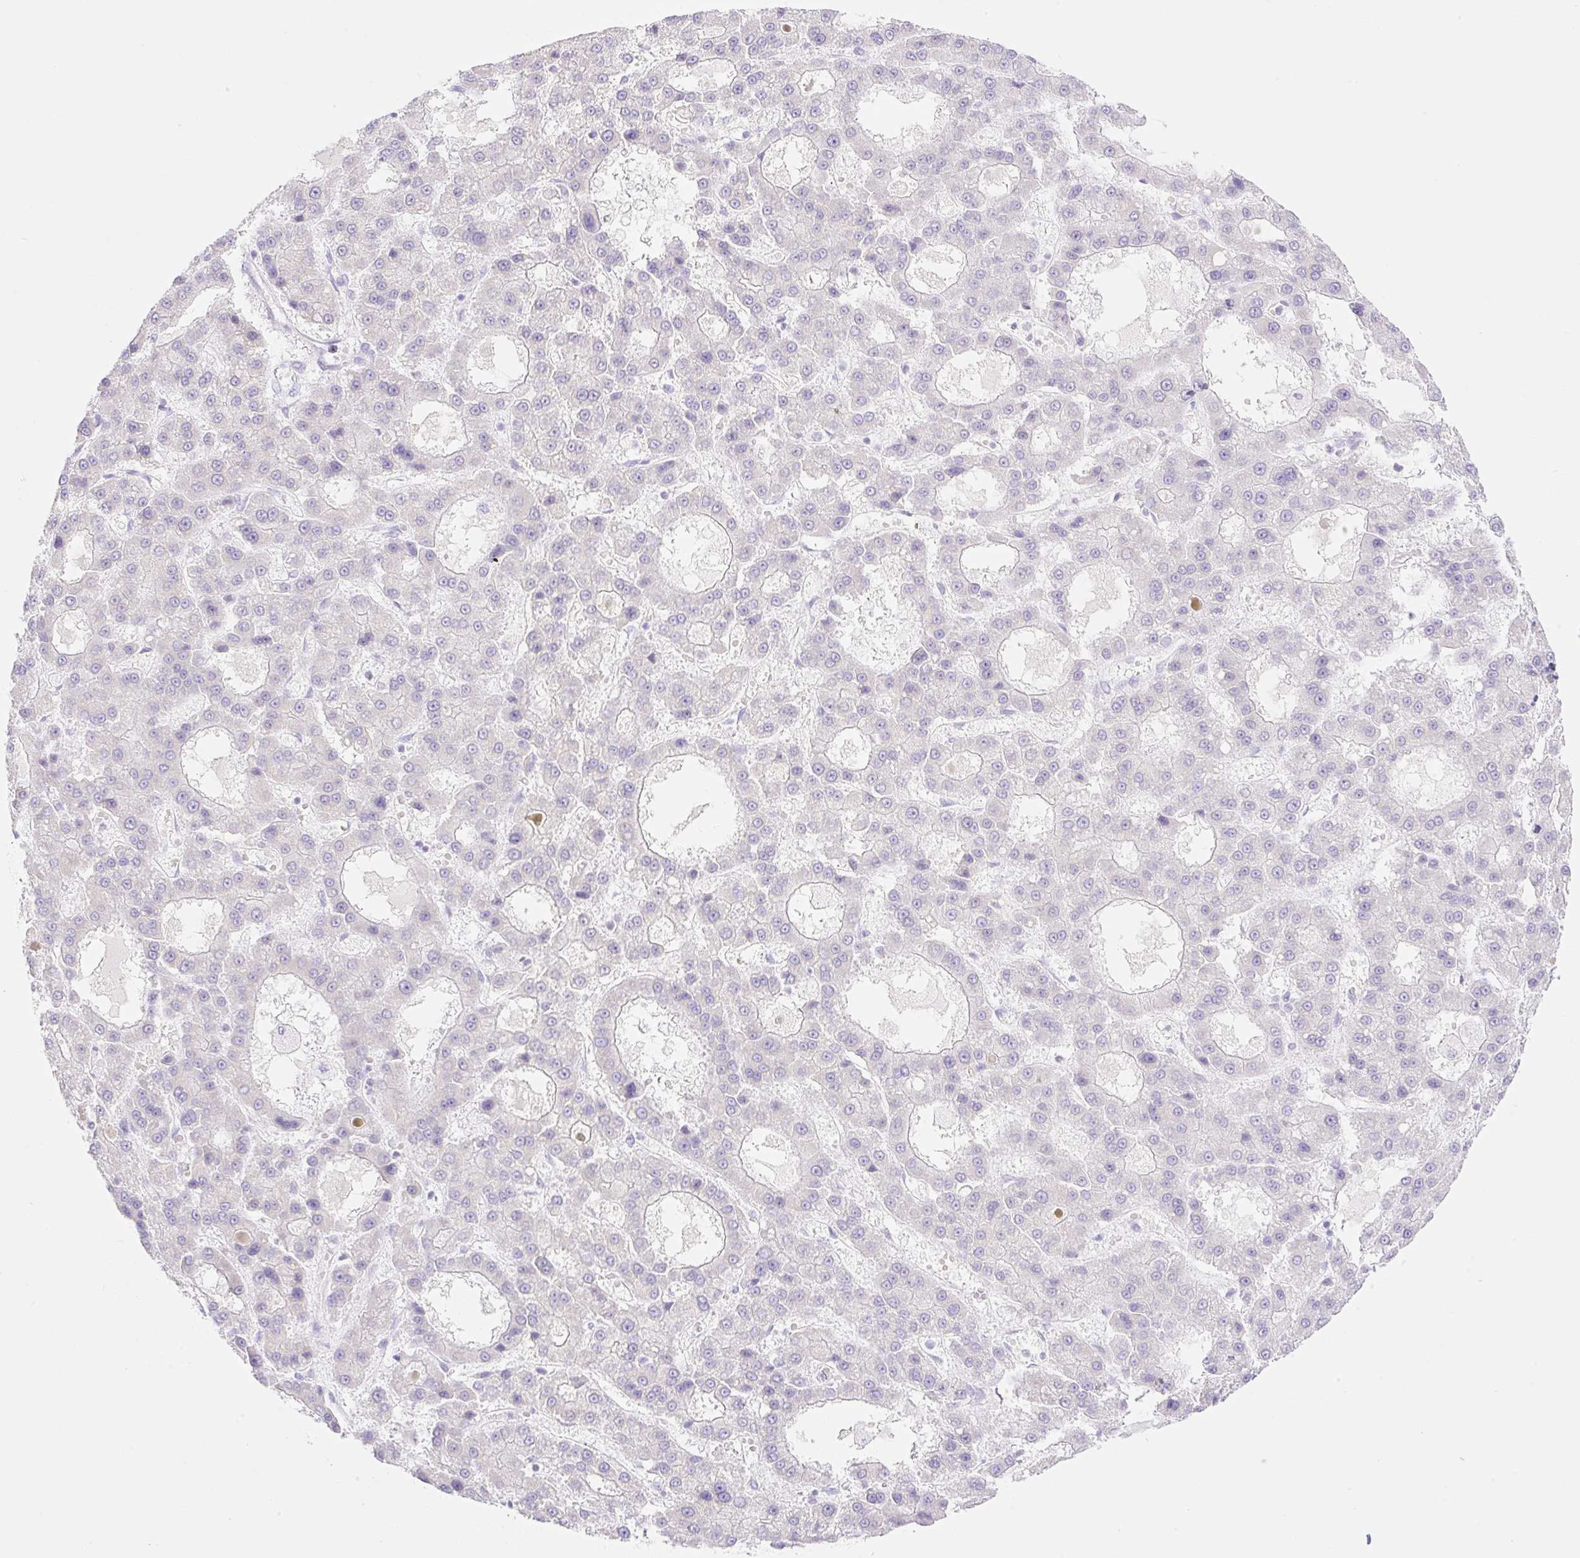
{"staining": {"intensity": "negative", "quantity": "none", "location": "none"}, "tissue": "liver cancer", "cell_type": "Tumor cells", "image_type": "cancer", "snomed": [{"axis": "morphology", "description": "Carcinoma, Hepatocellular, NOS"}, {"axis": "topography", "description": "Liver"}], "caption": "Histopathology image shows no protein expression in tumor cells of liver cancer (hepatocellular carcinoma) tissue.", "gene": "CDX1", "patient": {"sex": "male", "age": 70}}